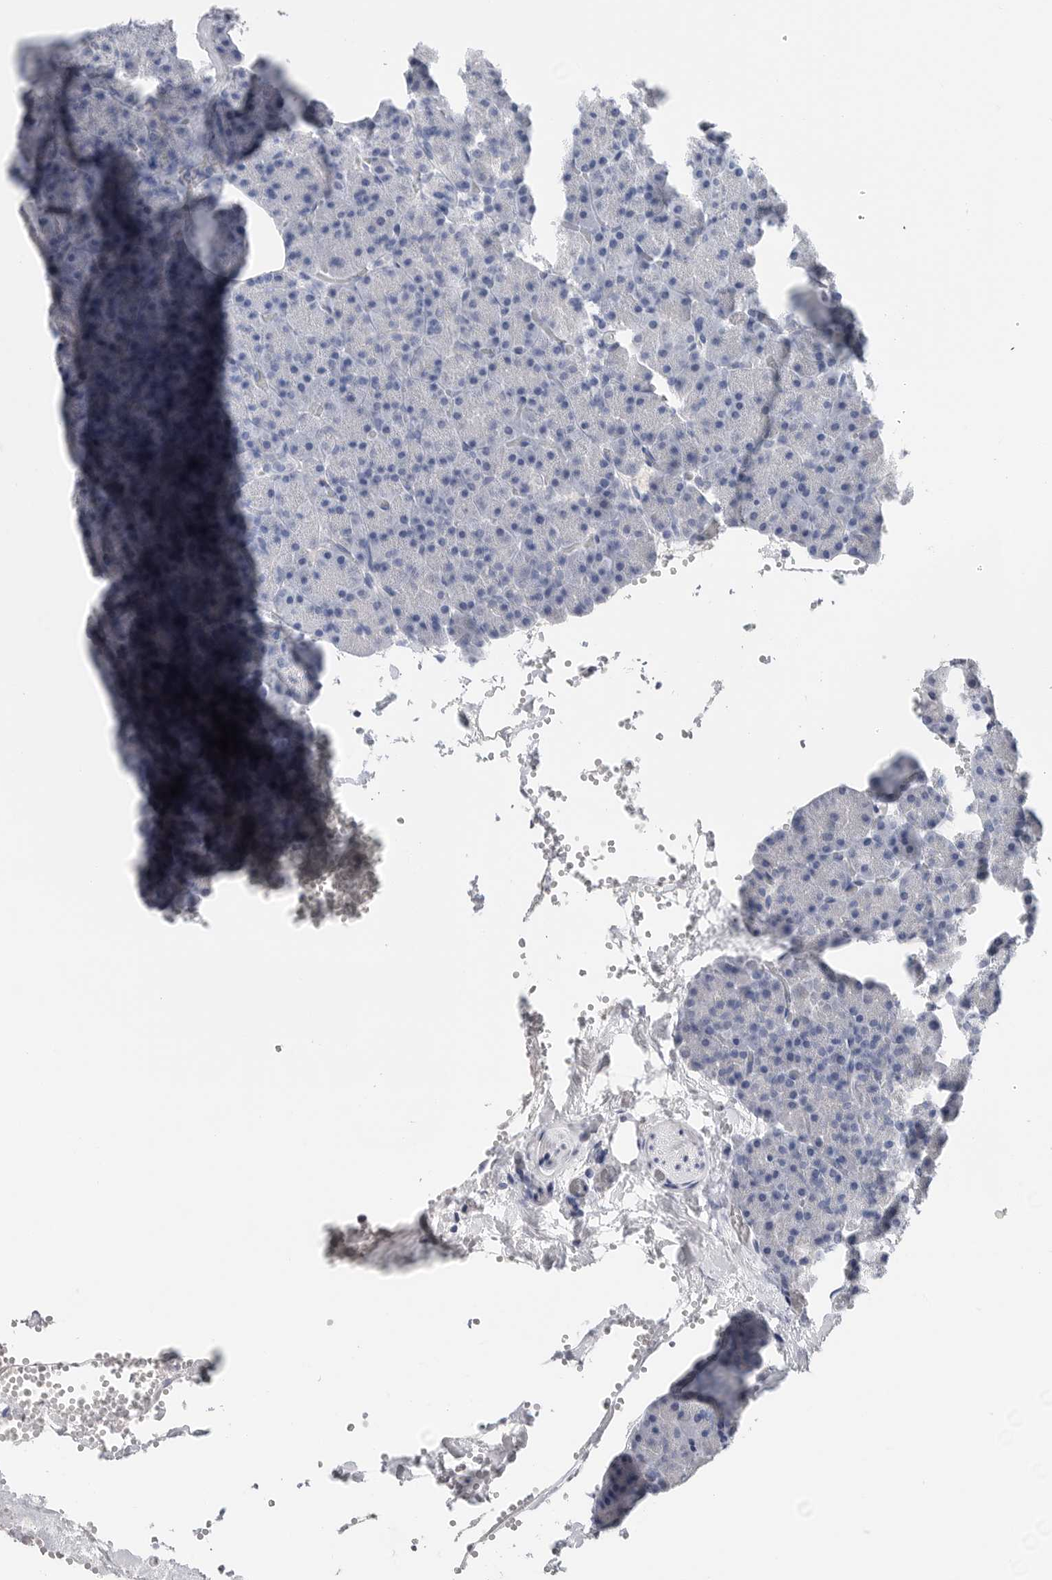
{"staining": {"intensity": "negative", "quantity": "none", "location": "none"}, "tissue": "pancreas", "cell_type": "Exocrine glandular cells", "image_type": "normal", "snomed": [{"axis": "morphology", "description": "Normal tissue, NOS"}, {"axis": "morphology", "description": "Carcinoid, malignant, NOS"}, {"axis": "topography", "description": "Pancreas"}], "caption": "This is an IHC photomicrograph of normal human pancreas. There is no staining in exocrine glandular cells.", "gene": "FABP6", "patient": {"sex": "female", "age": 35}}